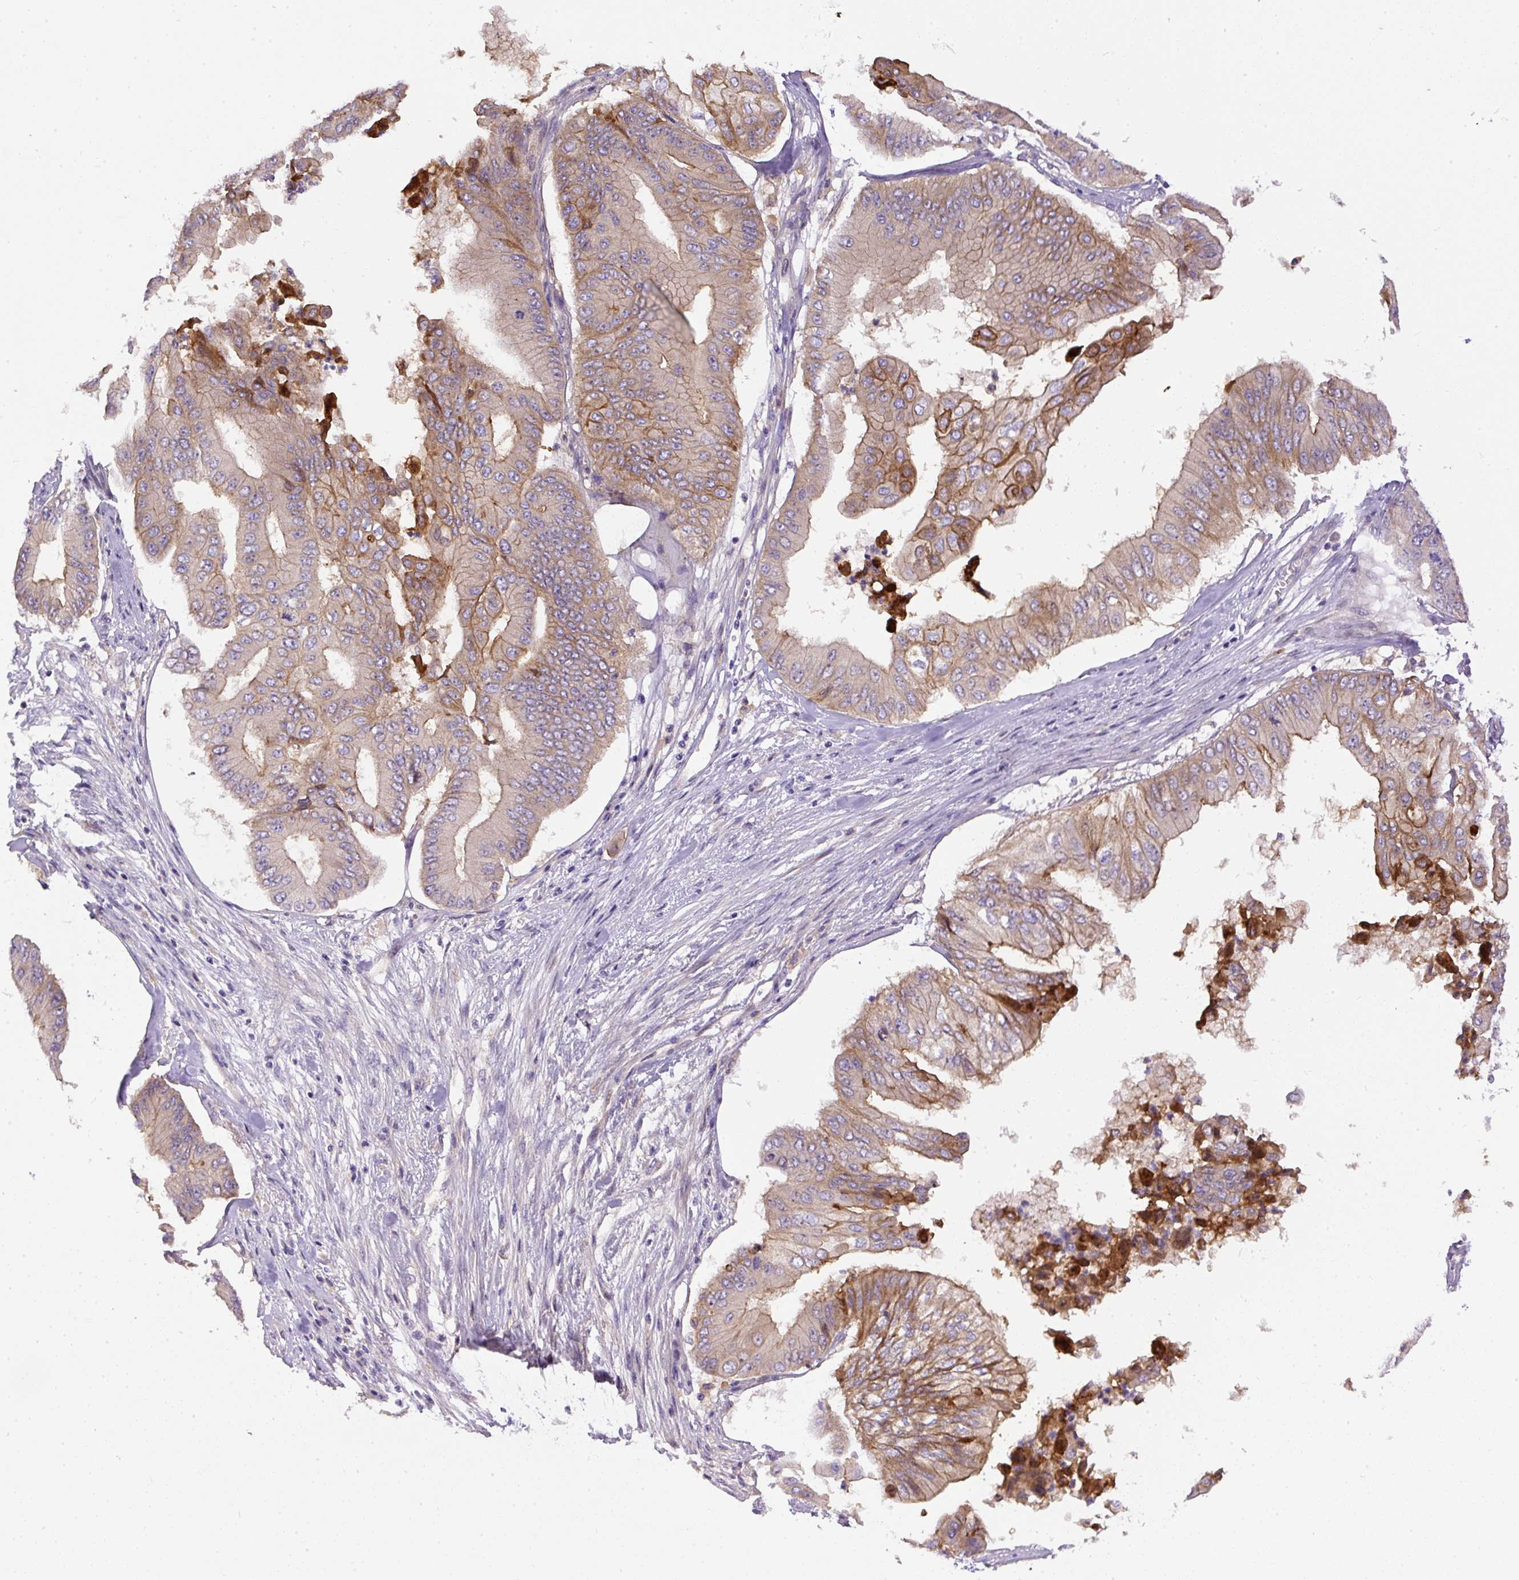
{"staining": {"intensity": "weak", "quantity": "<25%", "location": "cytoplasmic/membranous"}, "tissue": "pancreatic cancer", "cell_type": "Tumor cells", "image_type": "cancer", "snomed": [{"axis": "morphology", "description": "Adenocarcinoma, NOS"}, {"axis": "topography", "description": "Pancreas"}], "caption": "IHC photomicrograph of neoplastic tissue: human pancreatic cancer stained with DAB (3,3'-diaminobenzidine) exhibits no significant protein staining in tumor cells. (Stains: DAB IHC with hematoxylin counter stain, Microscopy: brightfield microscopy at high magnification).", "gene": "DAPK1", "patient": {"sex": "female", "age": 77}}